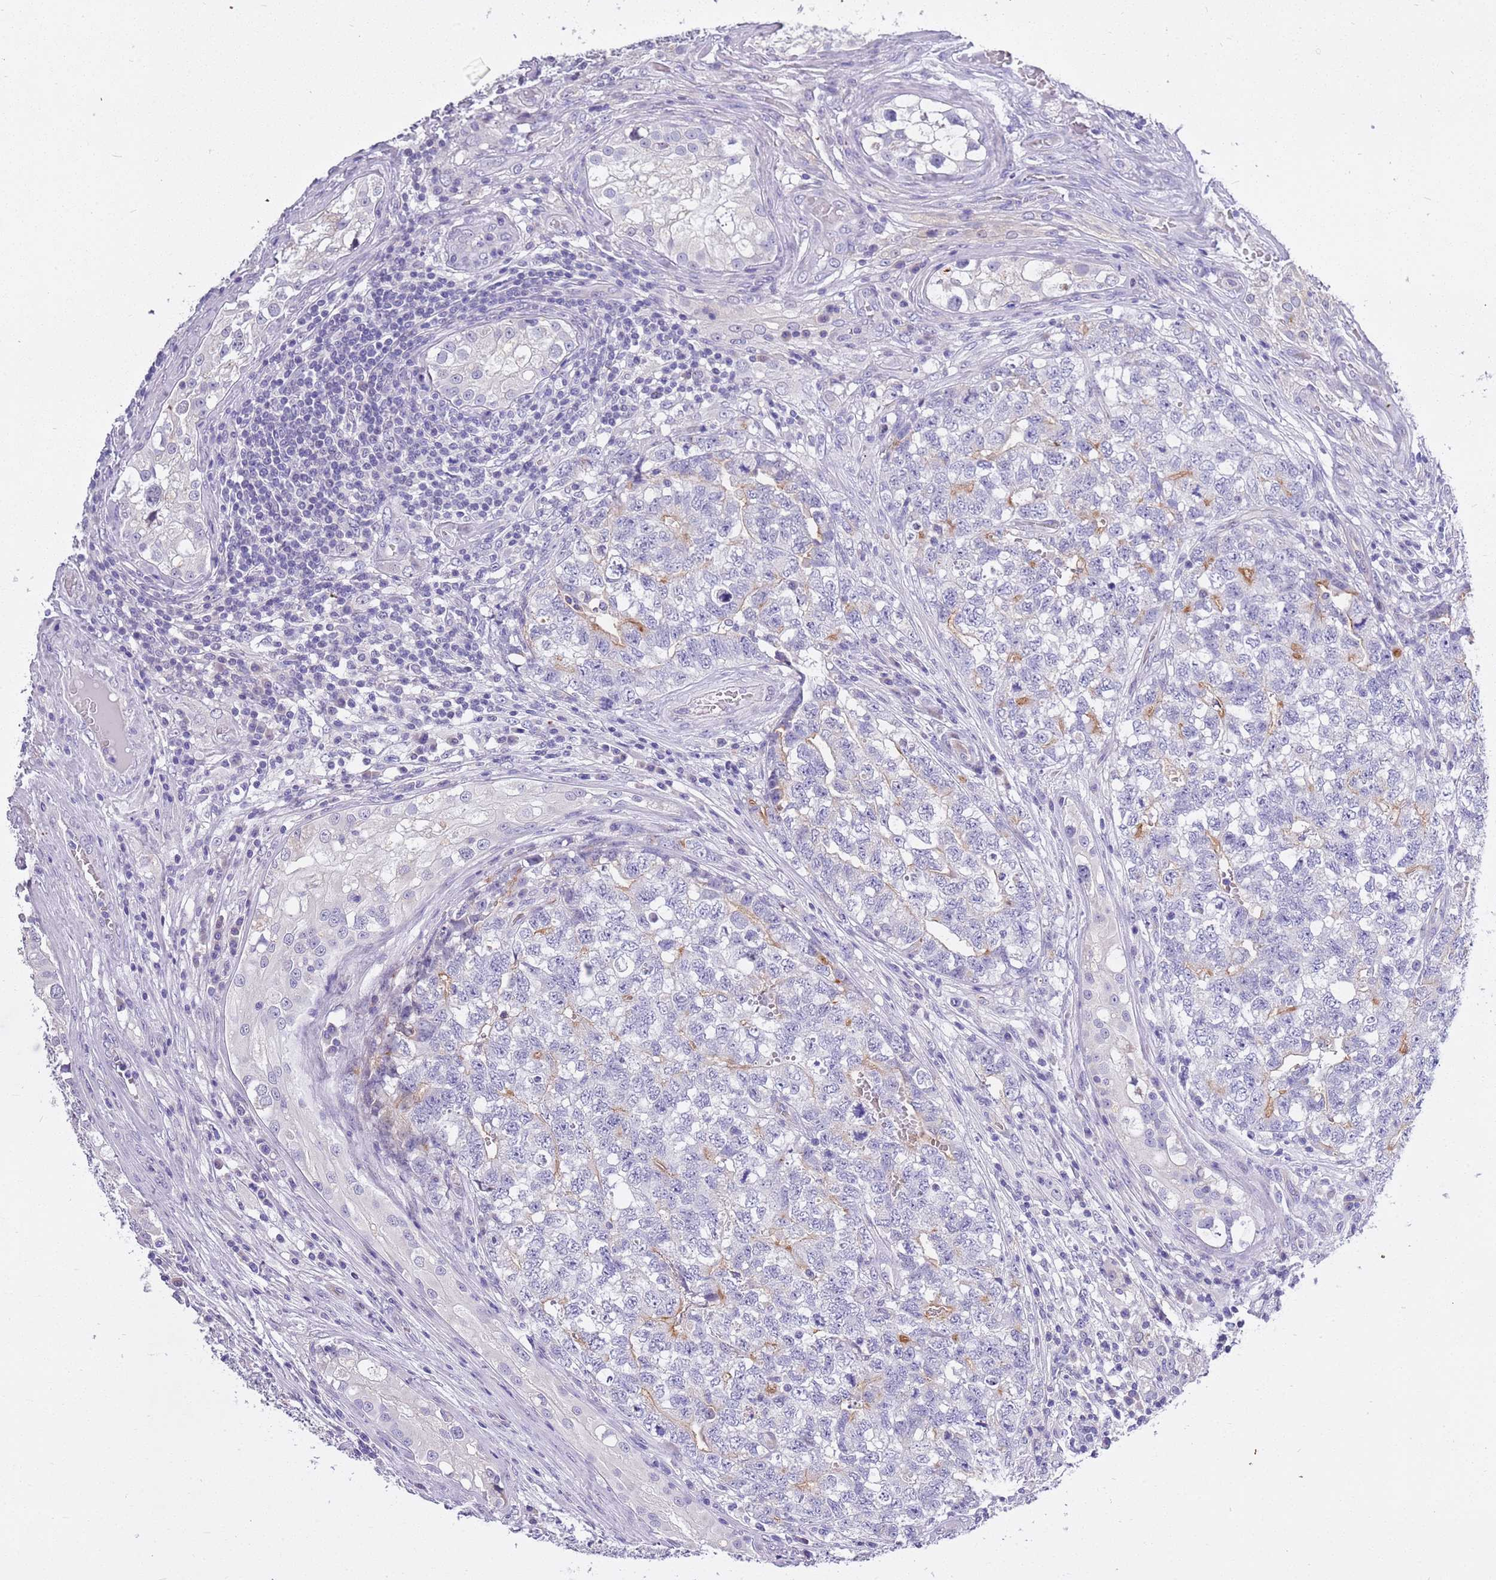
{"staining": {"intensity": "weak", "quantity": "<25%", "location": "cytoplasmic/membranous"}, "tissue": "testis cancer", "cell_type": "Tumor cells", "image_type": "cancer", "snomed": [{"axis": "morphology", "description": "Carcinoma, Embryonal, NOS"}, {"axis": "topography", "description": "Testis"}], "caption": "DAB (3,3'-diaminobenzidine) immunohistochemical staining of testis cancer reveals no significant positivity in tumor cells.", "gene": "BRMS1L", "patient": {"sex": "male", "age": 31}}